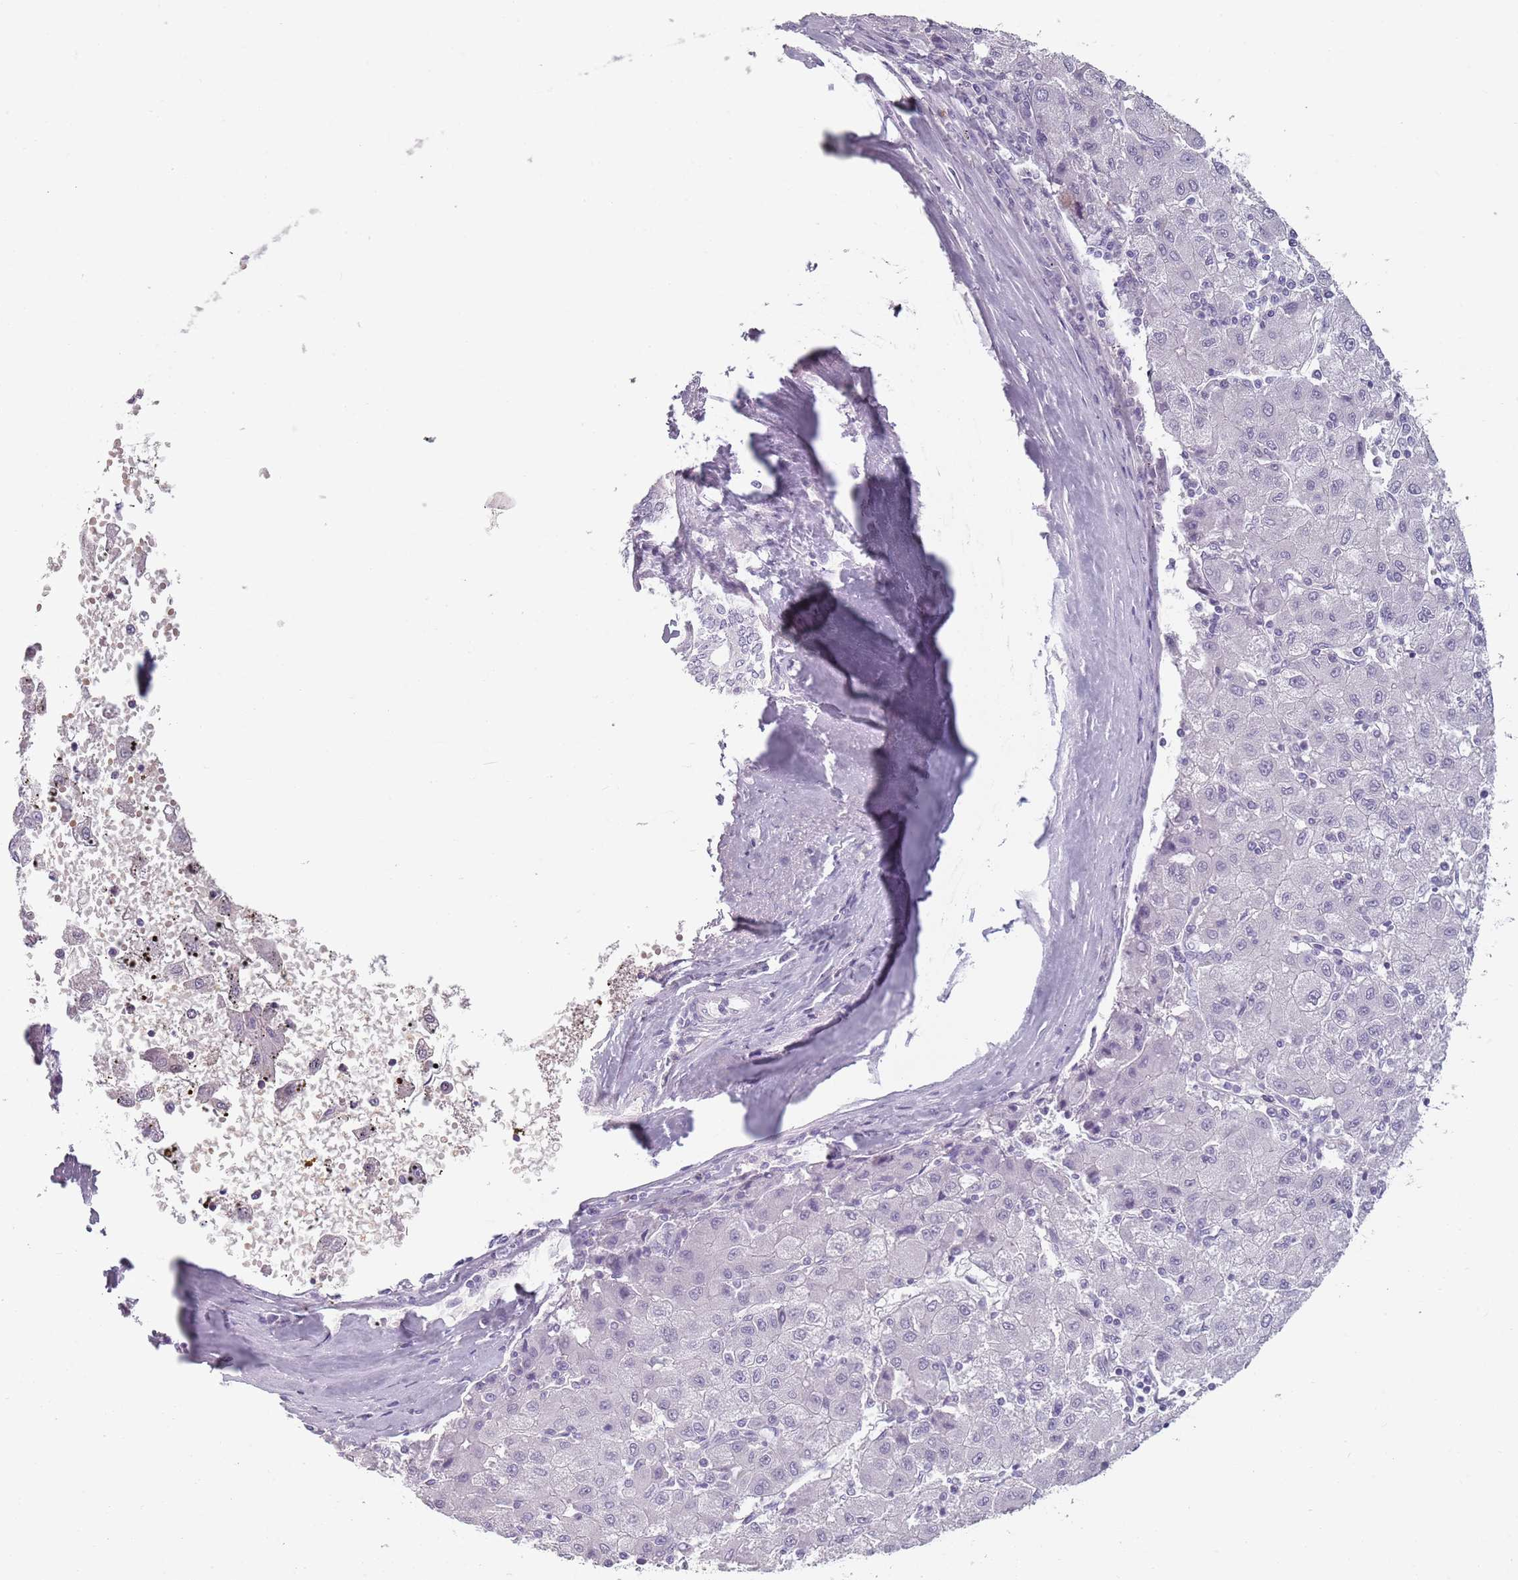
{"staining": {"intensity": "negative", "quantity": "none", "location": "none"}, "tissue": "liver cancer", "cell_type": "Tumor cells", "image_type": "cancer", "snomed": [{"axis": "morphology", "description": "Carcinoma, Hepatocellular, NOS"}, {"axis": "topography", "description": "Liver"}], "caption": "Immunohistochemistry (IHC) photomicrograph of neoplastic tissue: human hepatocellular carcinoma (liver) stained with DAB demonstrates no significant protein positivity in tumor cells.", "gene": "PIEZO1", "patient": {"sex": "male", "age": 72}}